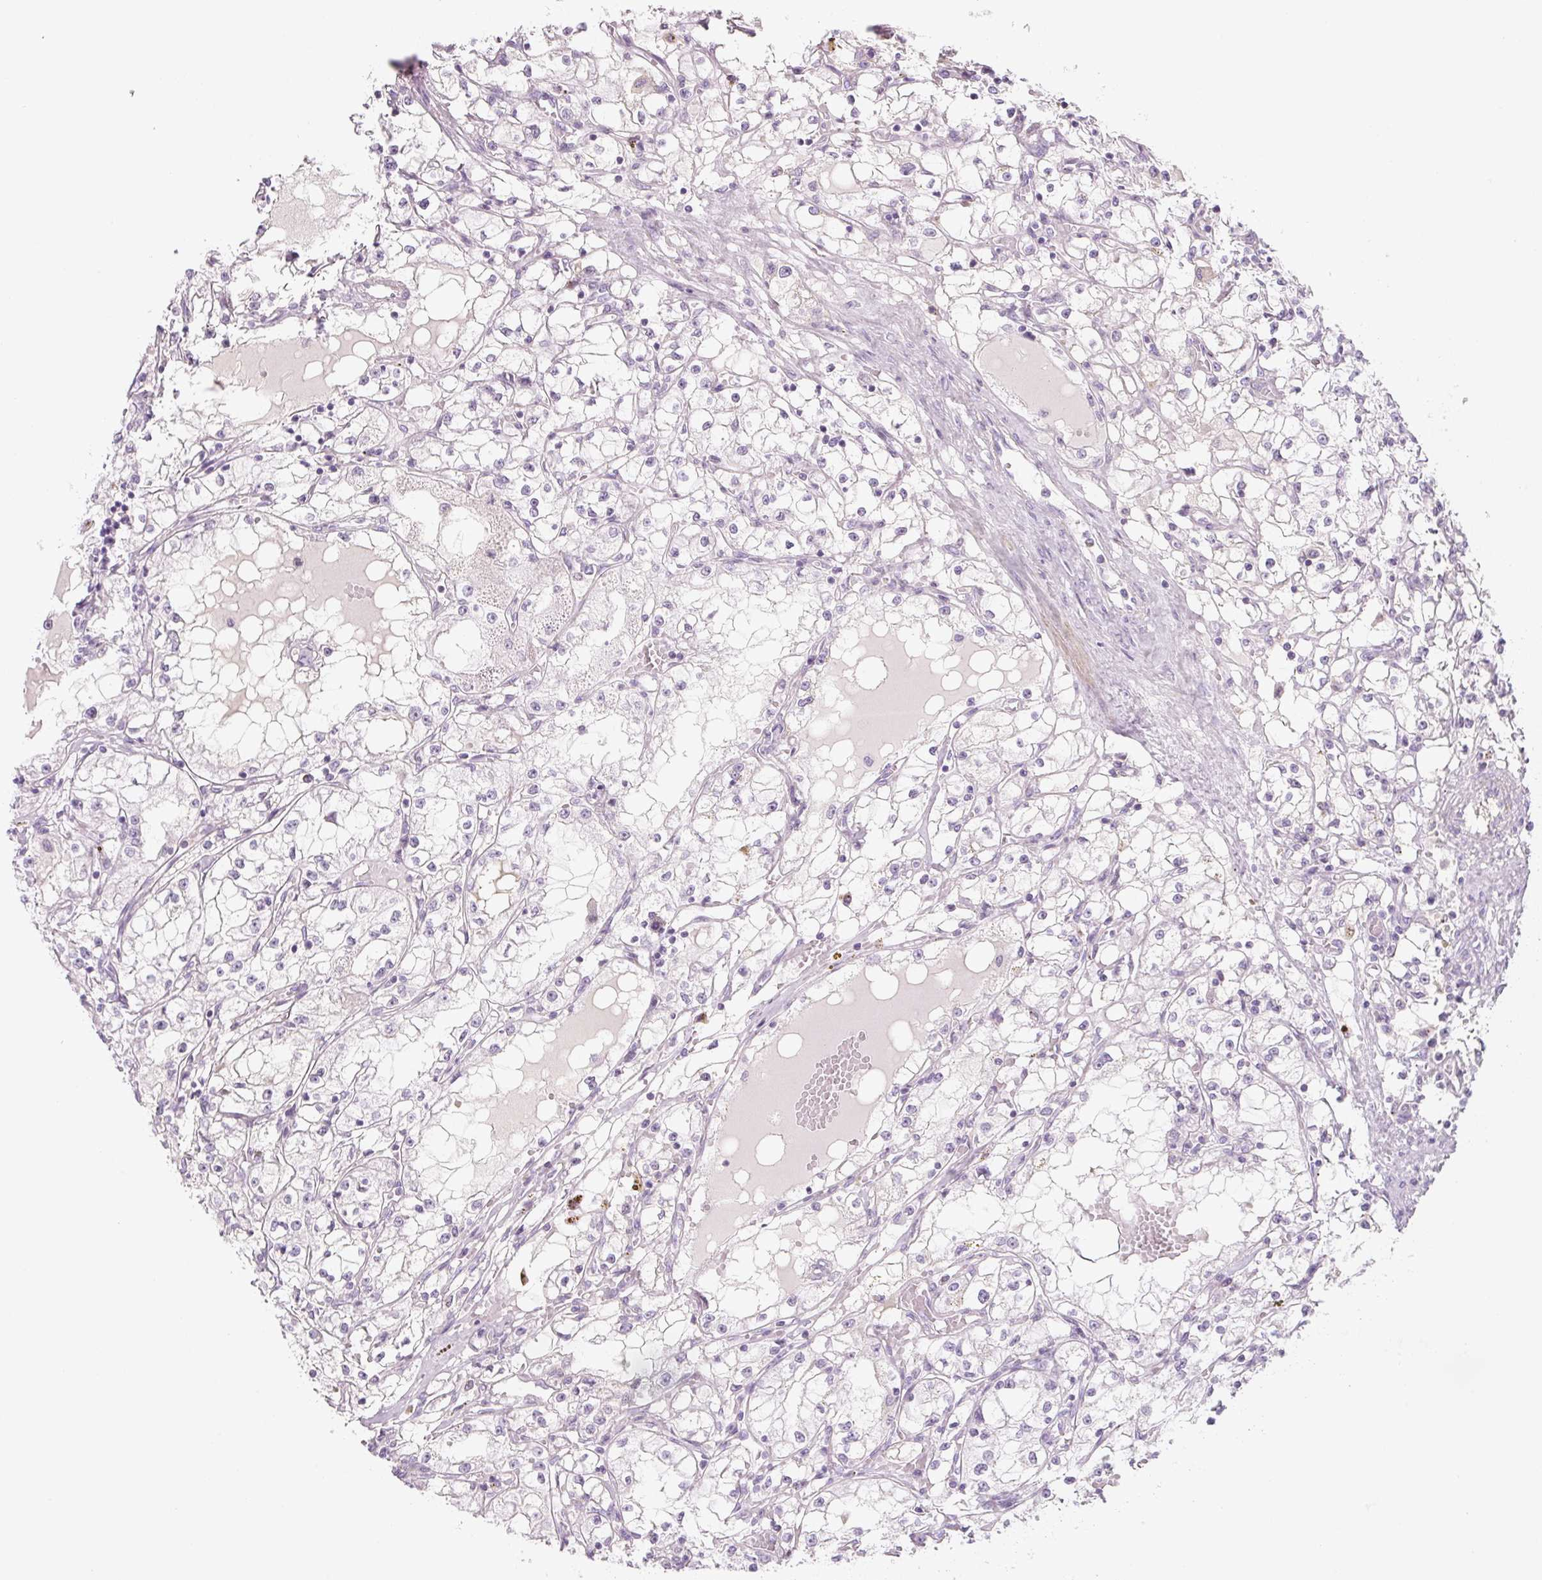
{"staining": {"intensity": "negative", "quantity": "none", "location": "none"}, "tissue": "renal cancer", "cell_type": "Tumor cells", "image_type": "cancer", "snomed": [{"axis": "morphology", "description": "Adenocarcinoma, NOS"}, {"axis": "topography", "description": "Kidney"}], "caption": "Human renal cancer (adenocarcinoma) stained for a protein using immunohistochemistry (IHC) exhibits no positivity in tumor cells.", "gene": "PRM1", "patient": {"sex": "male", "age": 56}}